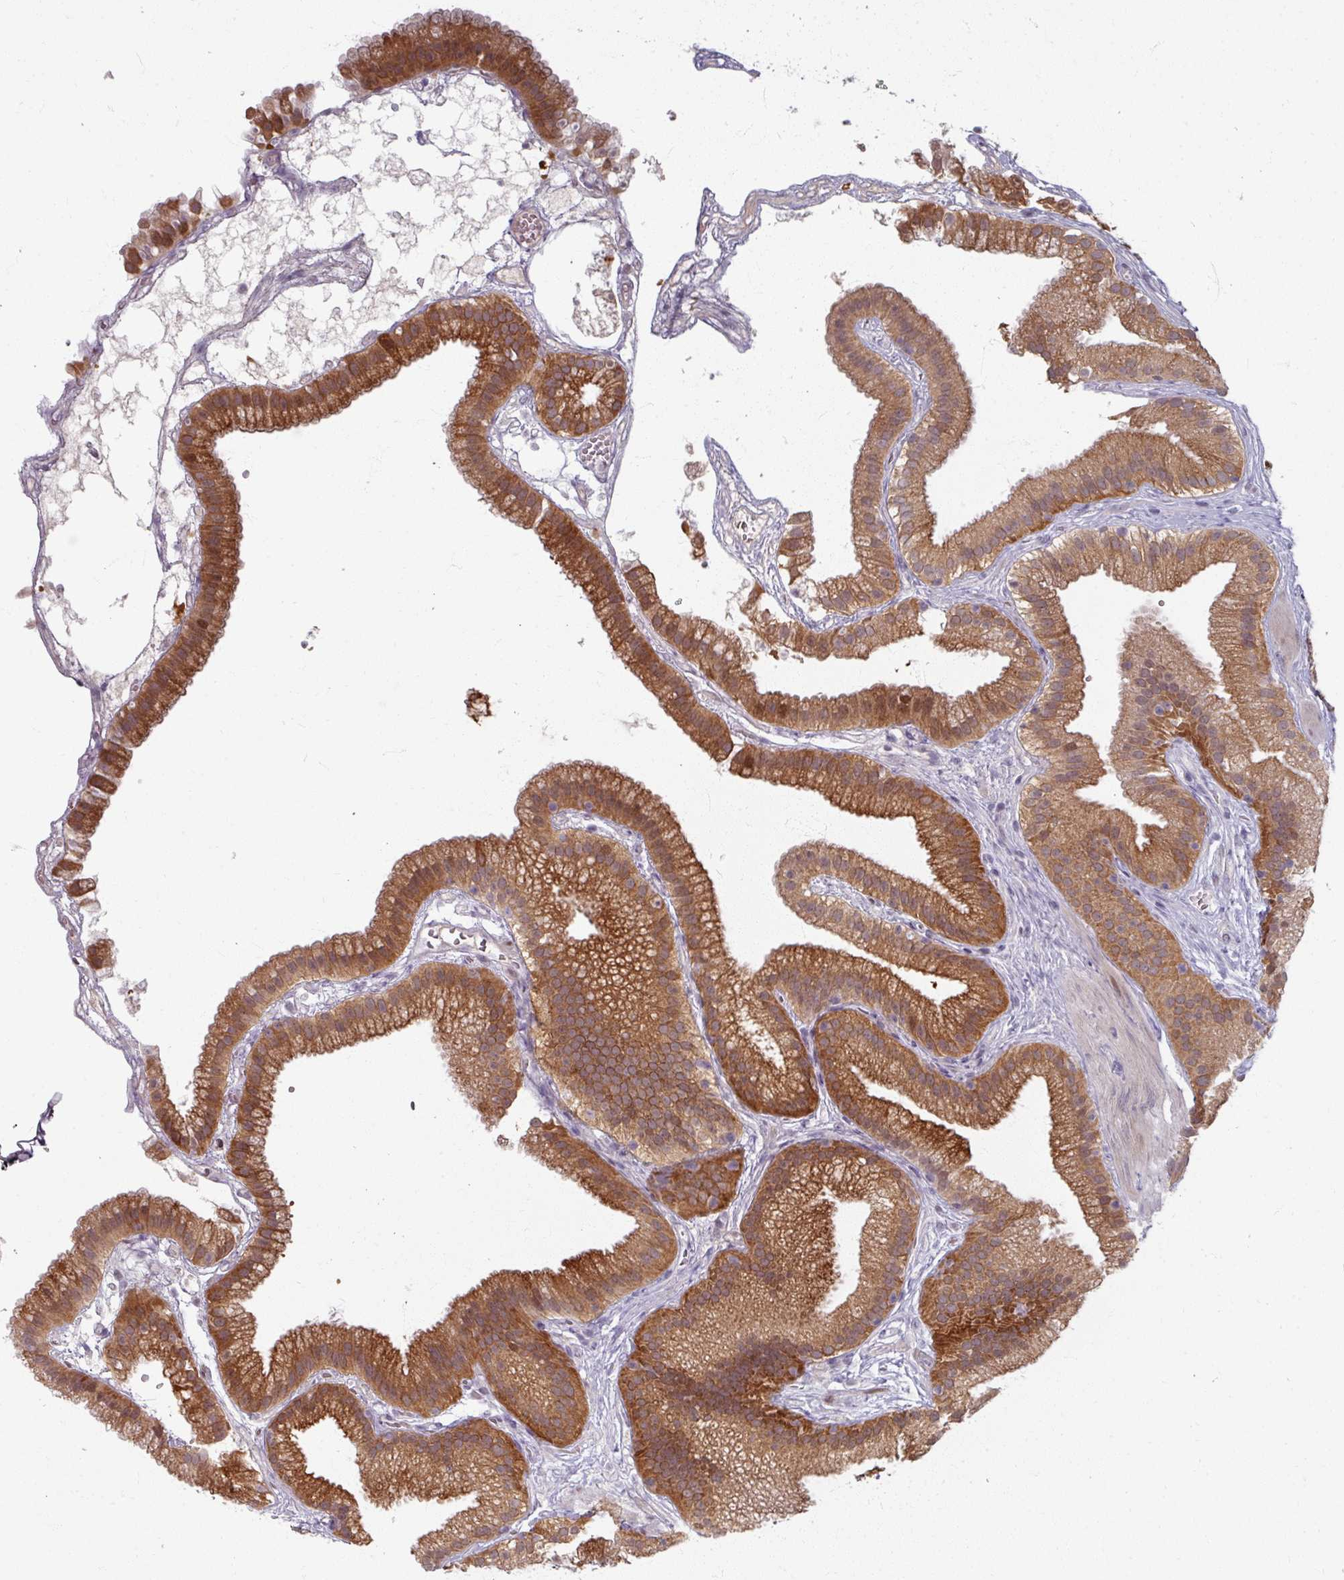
{"staining": {"intensity": "strong", "quantity": ">75%", "location": "cytoplasmic/membranous"}, "tissue": "gallbladder", "cell_type": "Glandular cells", "image_type": "normal", "snomed": [{"axis": "morphology", "description": "Normal tissue, NOS"}, {"axis": "topography", "description": "Gallbladder"}], "caption": "A brown stain labels strong cytoplasmic/membranous positivity of a protein in glandular cells of unremarkable human gallbladder.", "gene": "KLC3", "patient": {"sex": "female", "age": 63}}